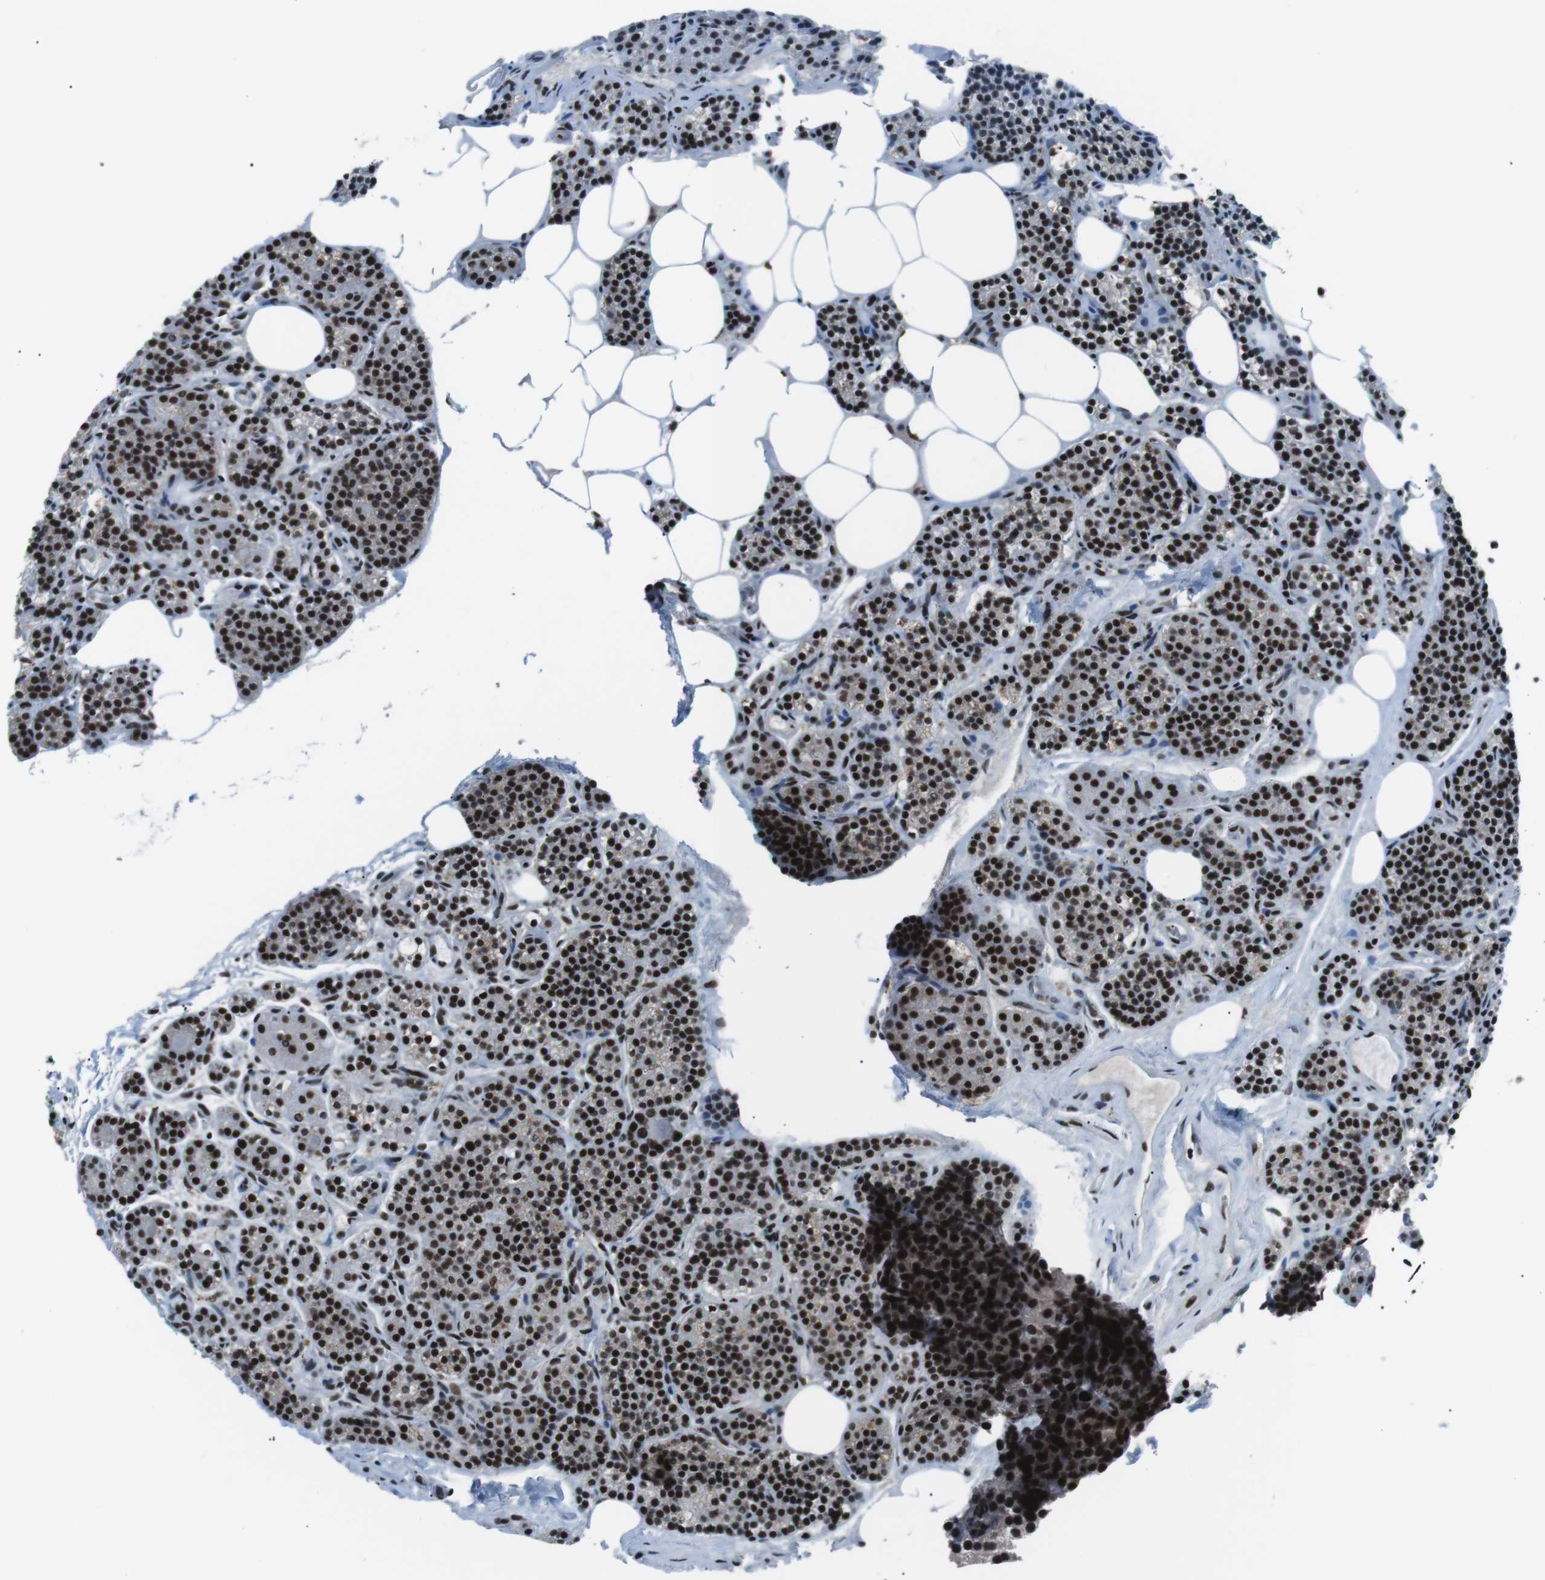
{"staining": {"intensity": "strong", "quantity": ">75%", "location": "nuclear"}, "tissue": "parathyroid gland", "cell_type": "Glandular cells", "image_type": "normal", "snomed": [{"axis": "morphology", "description": "Normal tissue, NOS"}, {"axis": "morphology", "description": "Adenoma, NOS"}, {"axis": "topography", "description": "Parathyroid gland"}], "caption": "Approximately >75% of glandular cells in unremarkable human parathyroid gland show strong nuclear protein positivity as visualized by brown immunohistochemical staining.", "gene": "TAF1", "patient": {"sex": "female", "age": 74}}